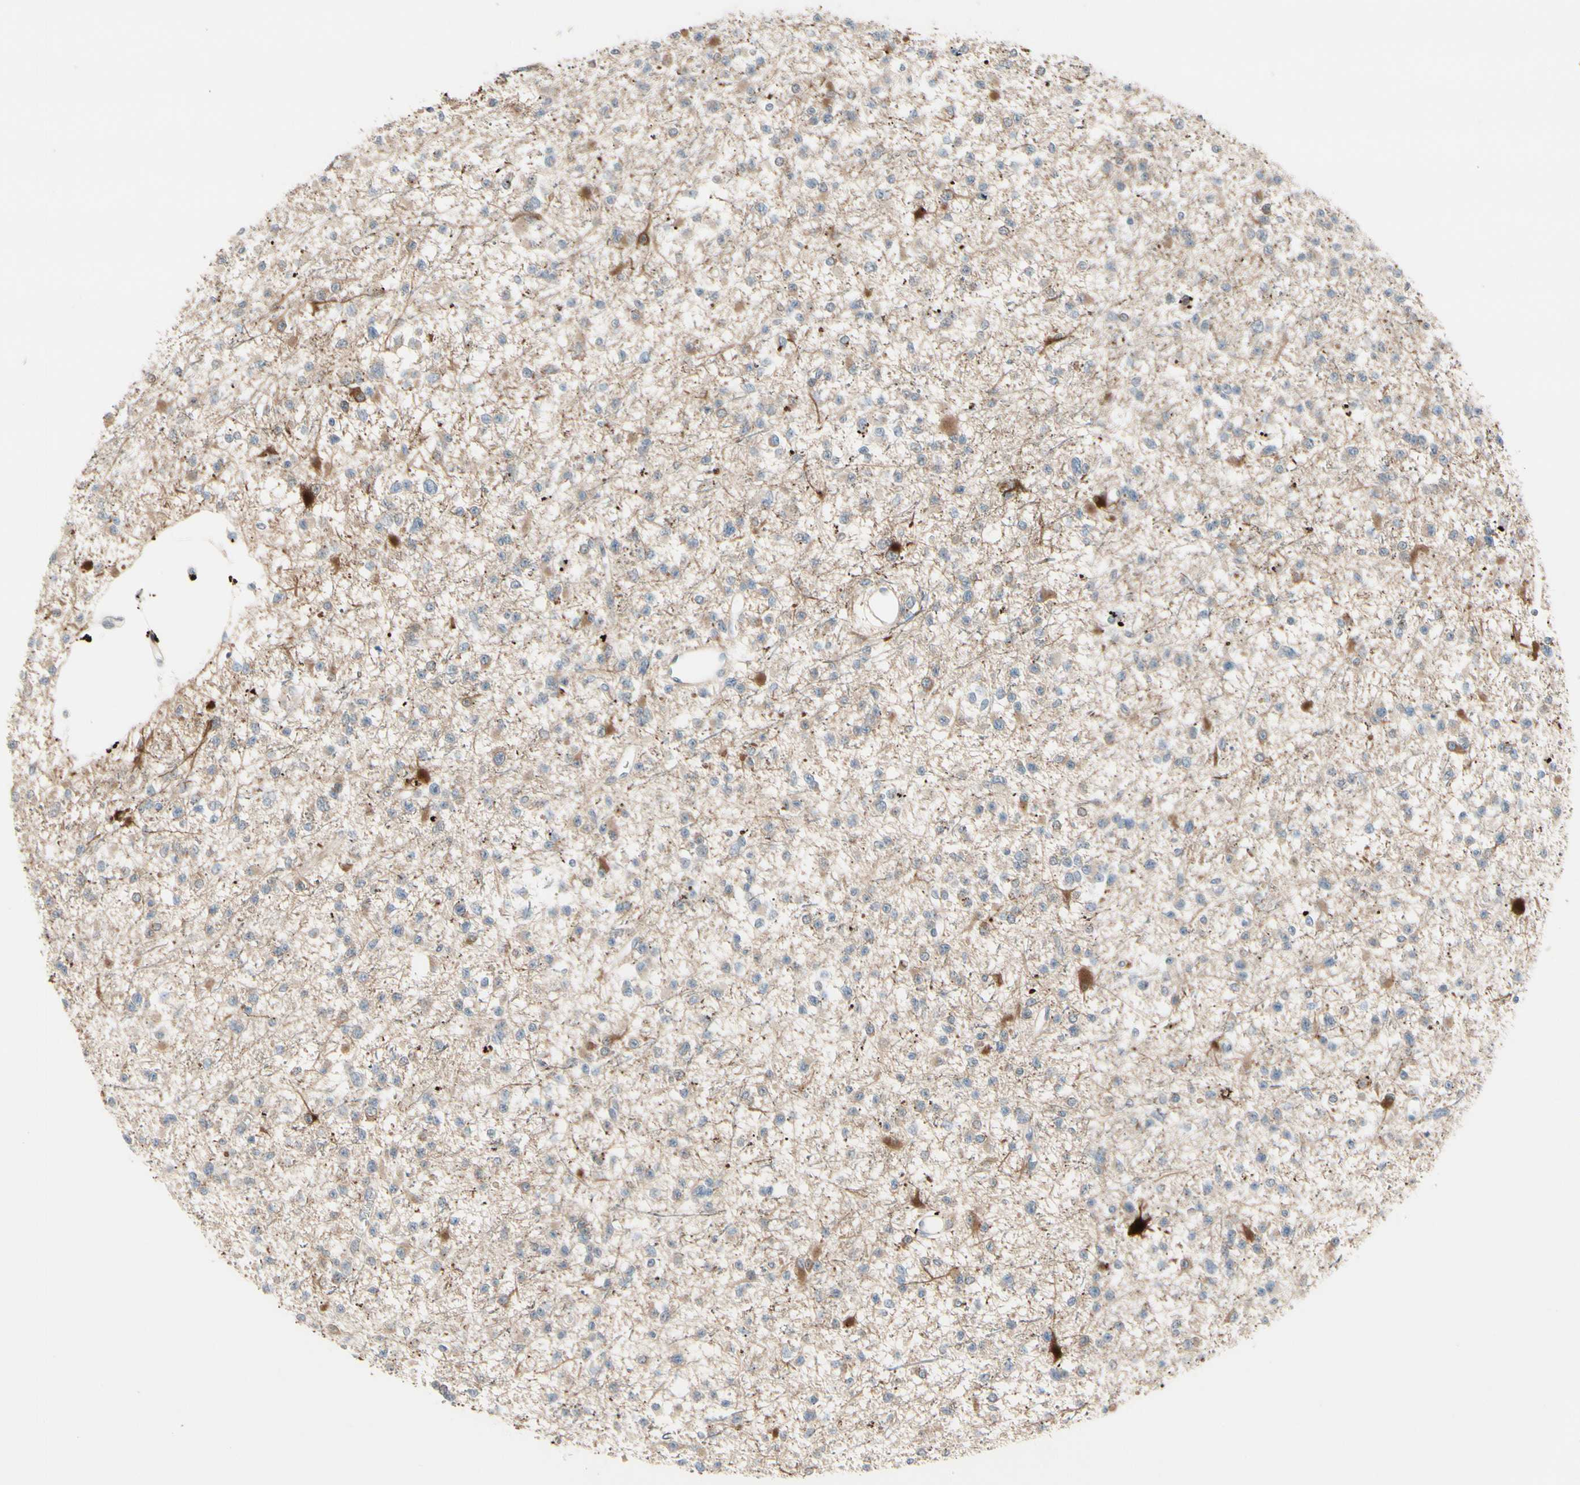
{"staining": {"intensity": "moderate", "quantity": "<25%", "location": "cytoplasmic/membranous"}, "tissue": "glioma", "cell_type": "Tumor cells", "image_type": "cancer", "snomed": [{"axis": "morphology", "description": "Glioma, malignant, Low grade"}, {"axis": "topography", "description": "Brain"}], "caption": "An IHC histopathology image of tumor tissue is shown. Protein staining in brown highlights moderate cytoplasmic/membranous positivity in malignant low-grade glioma within tumor cells.", "gene": "SNX29", "patient": {"sex": "female", "age": 22}}